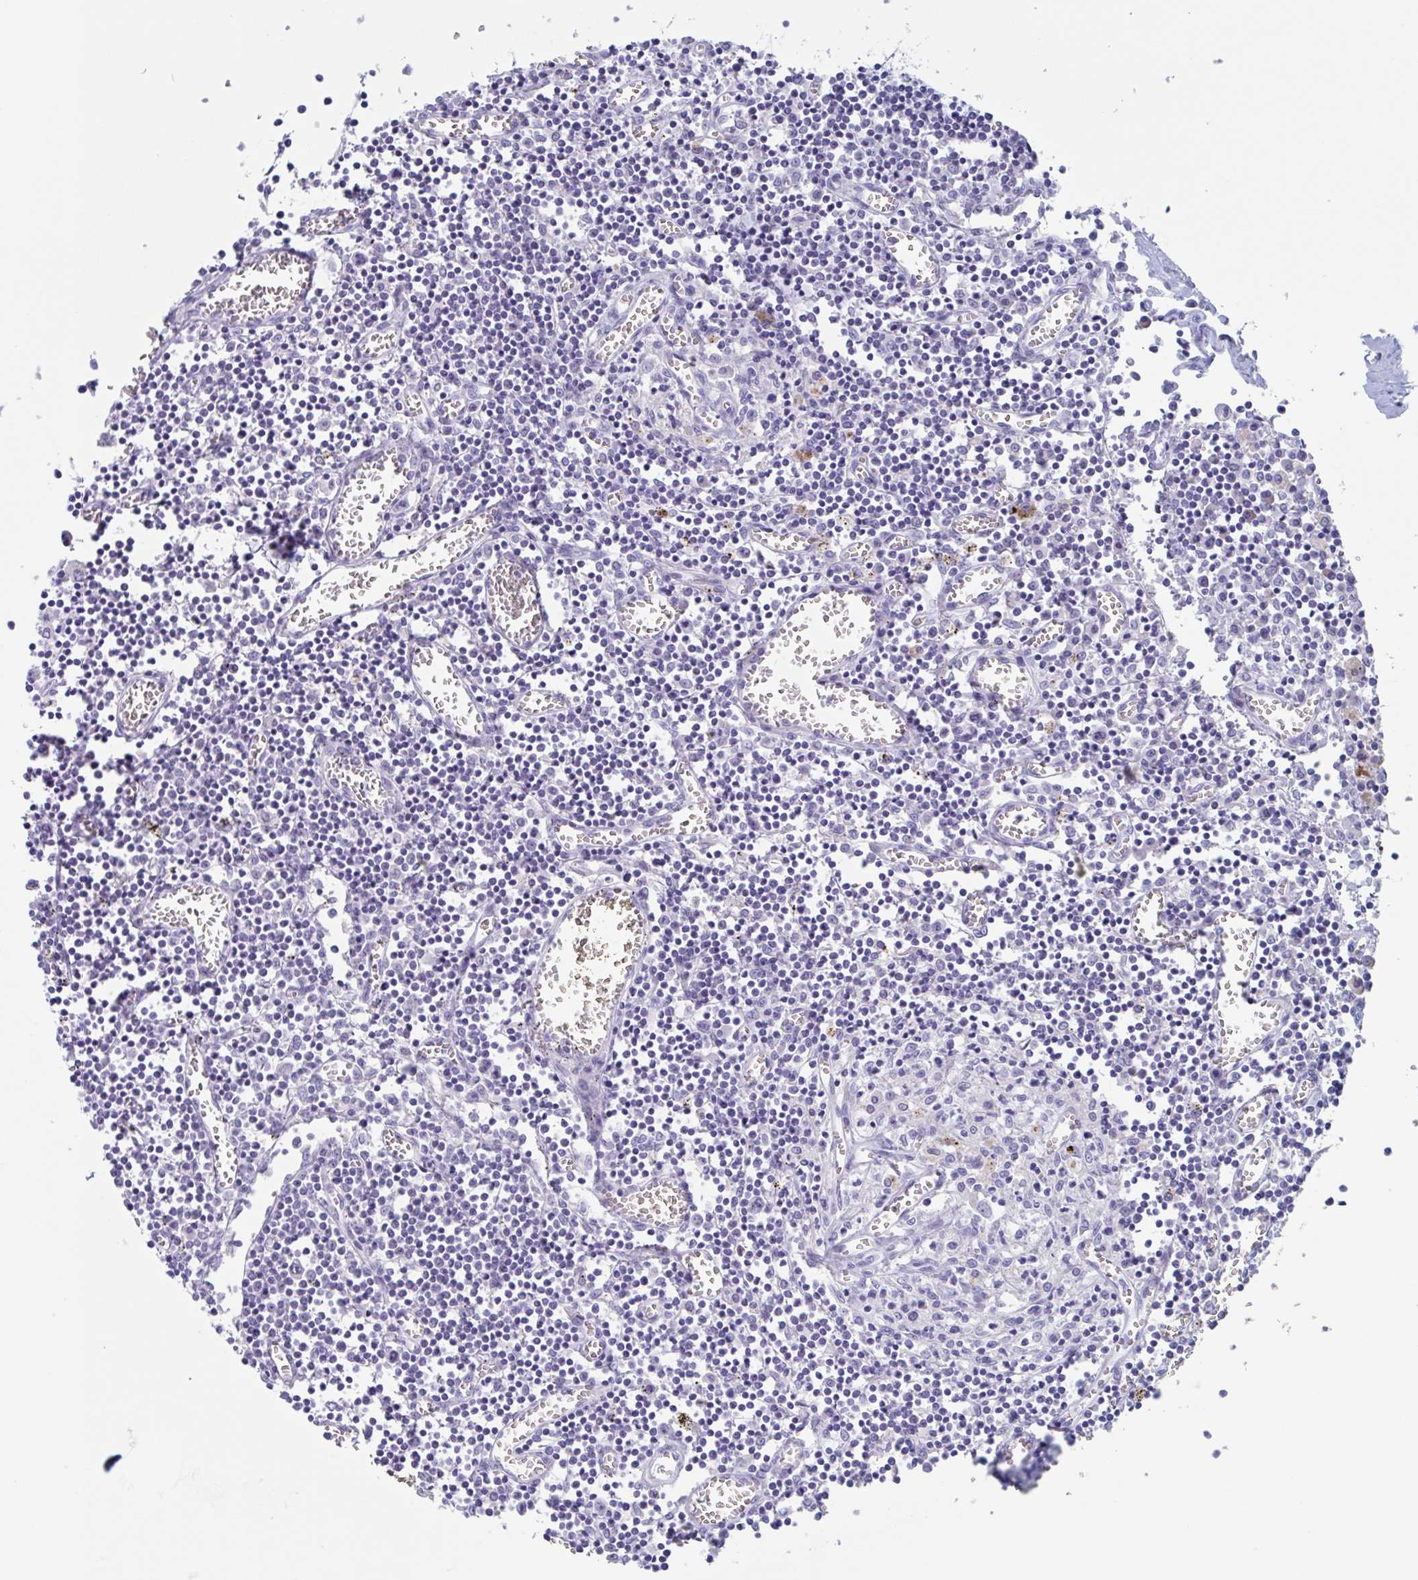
{"staining": {"intensity": "negative", "quantity": "none", "location": "none"}, "tissue": "lymph node", "cell_type": "Germinal center cells", "image_type": "normal", "snomed": [{"axis": "morphology", "description": "Normal tissue, NOS"}, {"axis": "topography", "description": "Lymph node"}], "caption": "High magnification brightfield microscopy of unremarkable lymph node stained with DAB (3,3'-diaminobenzidine) (brown) and counterstained with hematoxylin (blue): germinal center cells show no significant positivity.", "gene": "NOXRED1", "patient": {"sex": "male", "age": 66}}